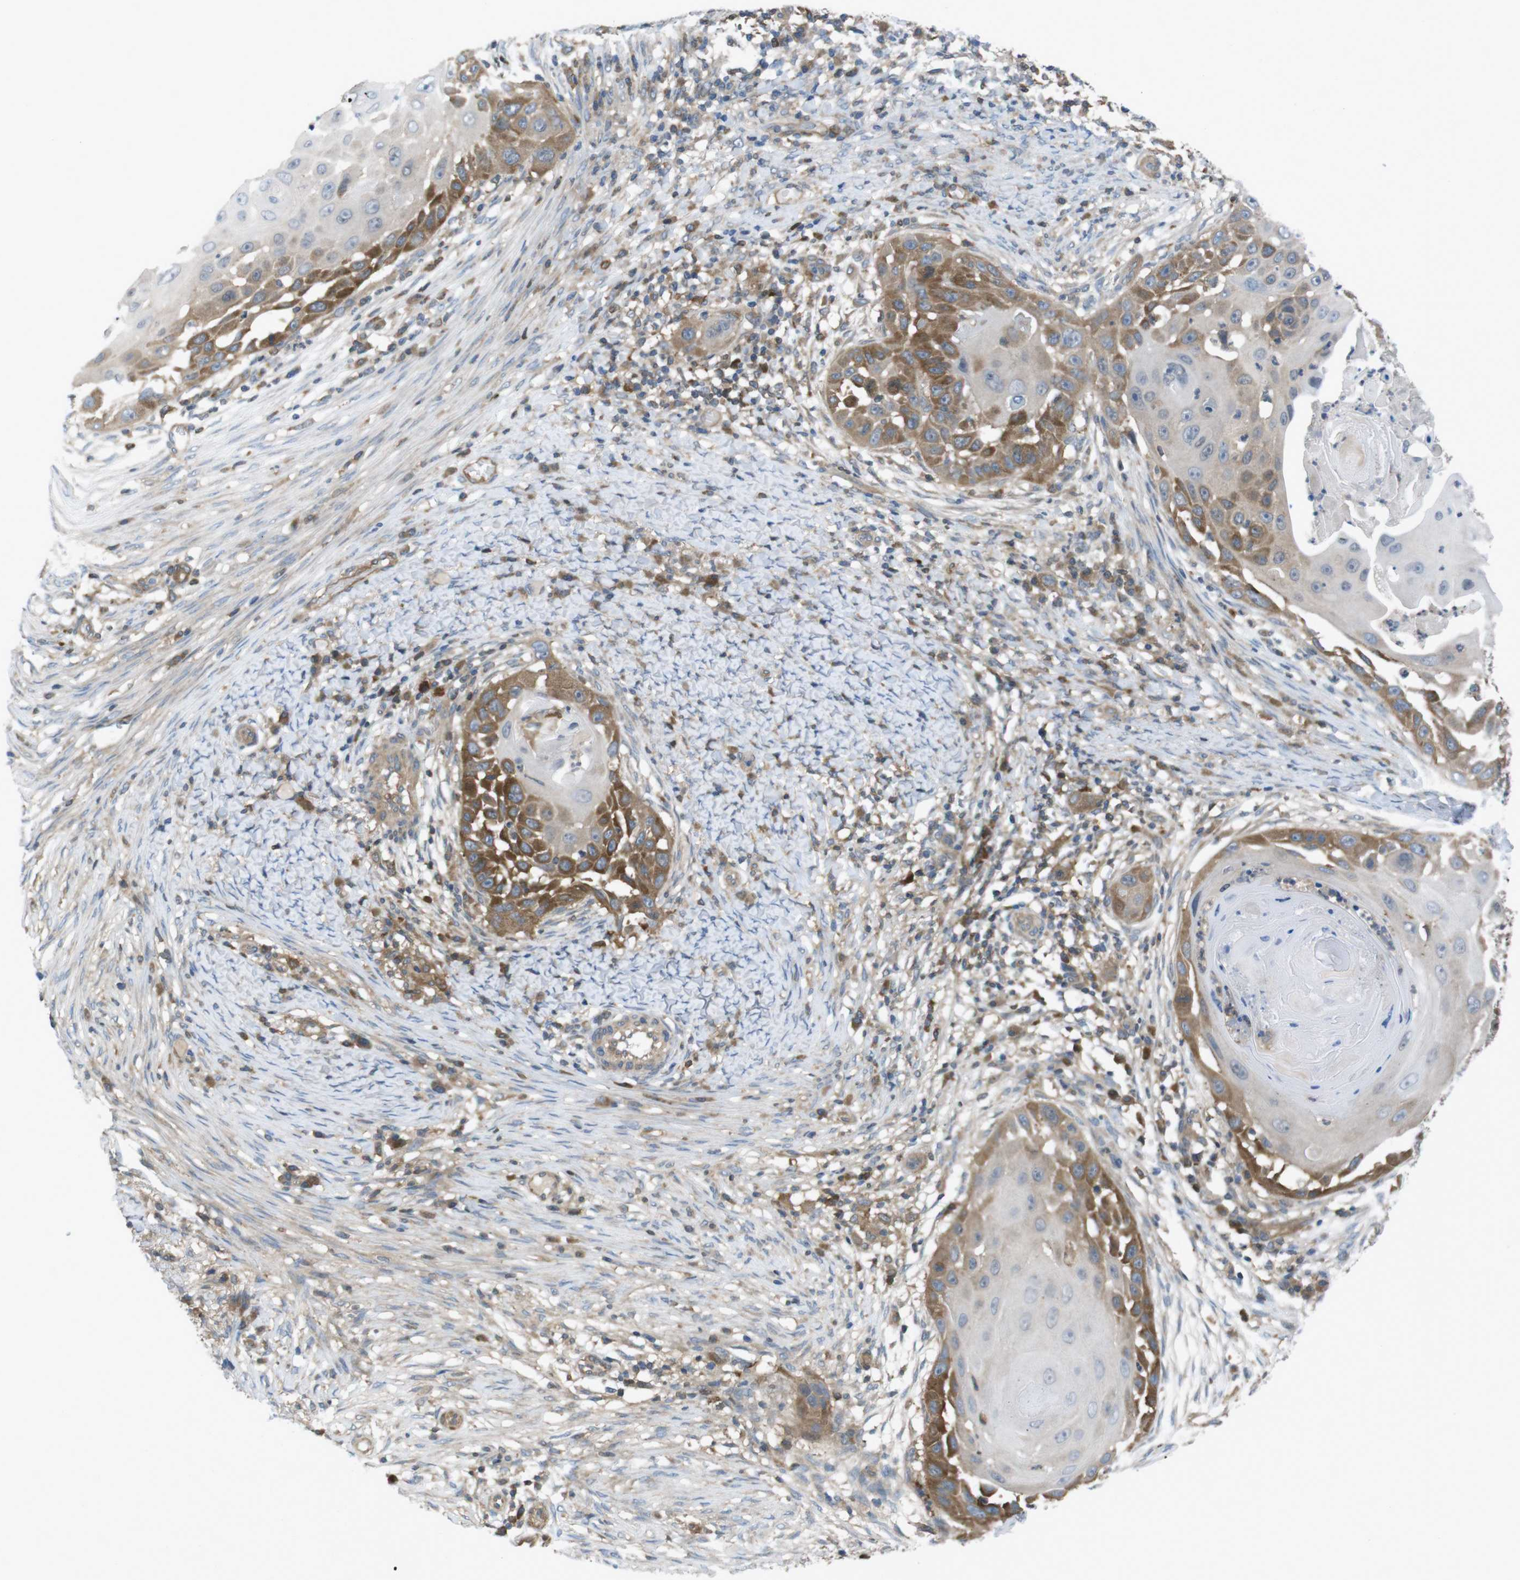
{"staining": {"intensity": "moderate", "quantity": ">75%", "location": "cytoplasmic/membranous"}, "tissue": "skin cancer", "cell_type": "Tumor cells", "image_type": "cancer", "snomed": [{"axis": "morphology", "description": "Squamous cell carcinoma, NOS"}, {"axis": "topography", "description": "Skin"}], "caption": "The image reveals a brown stain indicating the presence of a protein in the cytoplasmic/membranous of tumor cells in squamous cell carcinoma (skin).", "gene": "MTHFD1", "patient": {"sex": "female", "age": 44}}